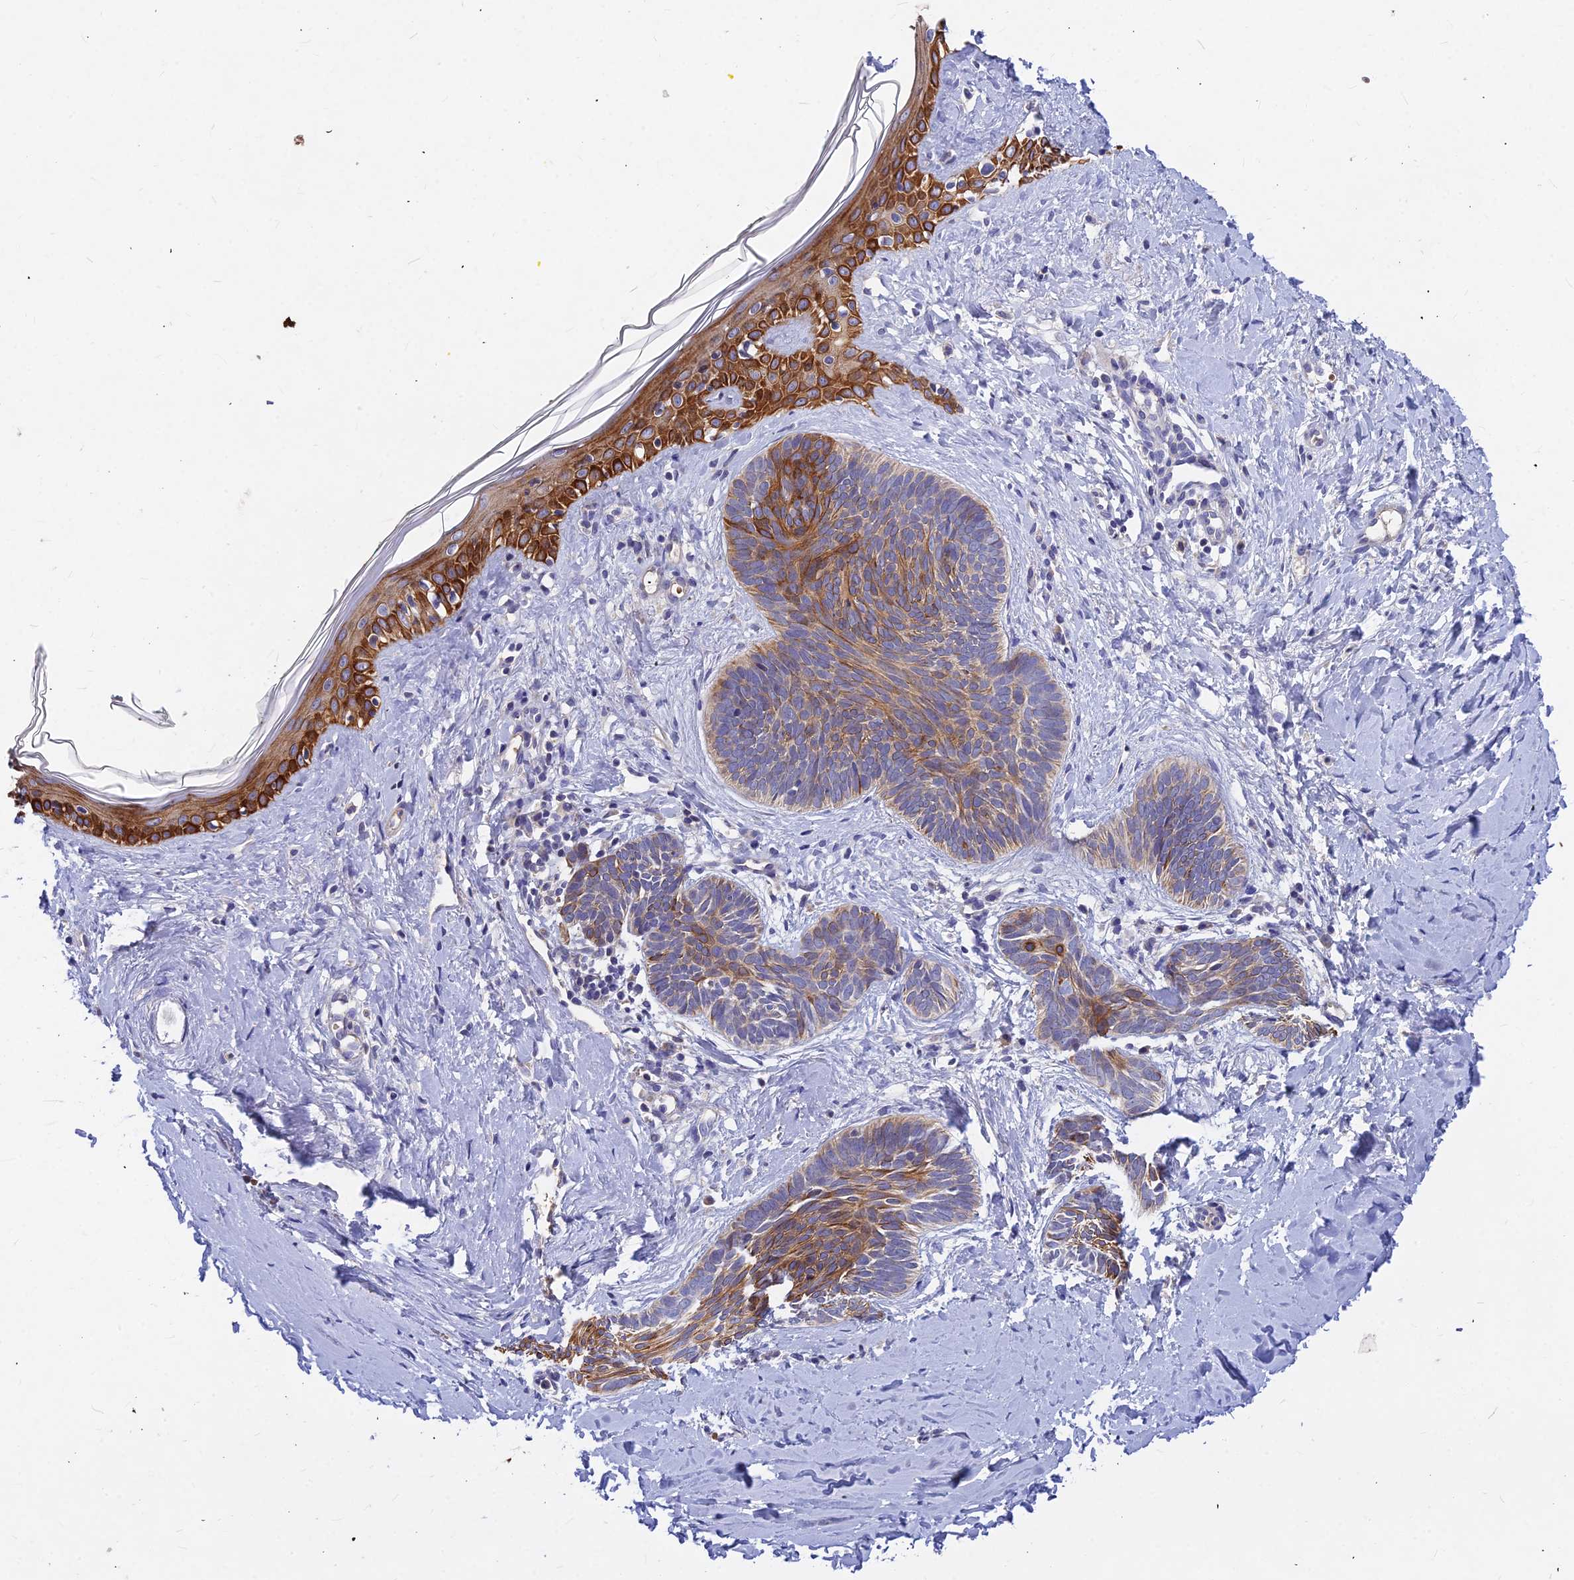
{"staining": {"intensity": "moderate", "quantity": "25%-75%", "location": "cytoplasmic/membranous"}, "tissue": "skin cancer", "cell_type": "Tumor cells", "image_type": "cancer", "snomed": [{"axis": "morphology", "description": "Basal cell carcinoma"}, {"axis": "topography", "description": "Skin"}], "caption": "Immunohistochemistry photomicrograph of neoplastic tissue: human skin cancer stained using immunohistochemistry (IHC) shows medium levels of moderate protein expression localized specifically in the cytoplasmic/membranous of tumor cells, appearing as a cytoplasmic/membranous brown color.", "gene": "DMRTA1", "patient": {"sex": "female", "age": 81}}